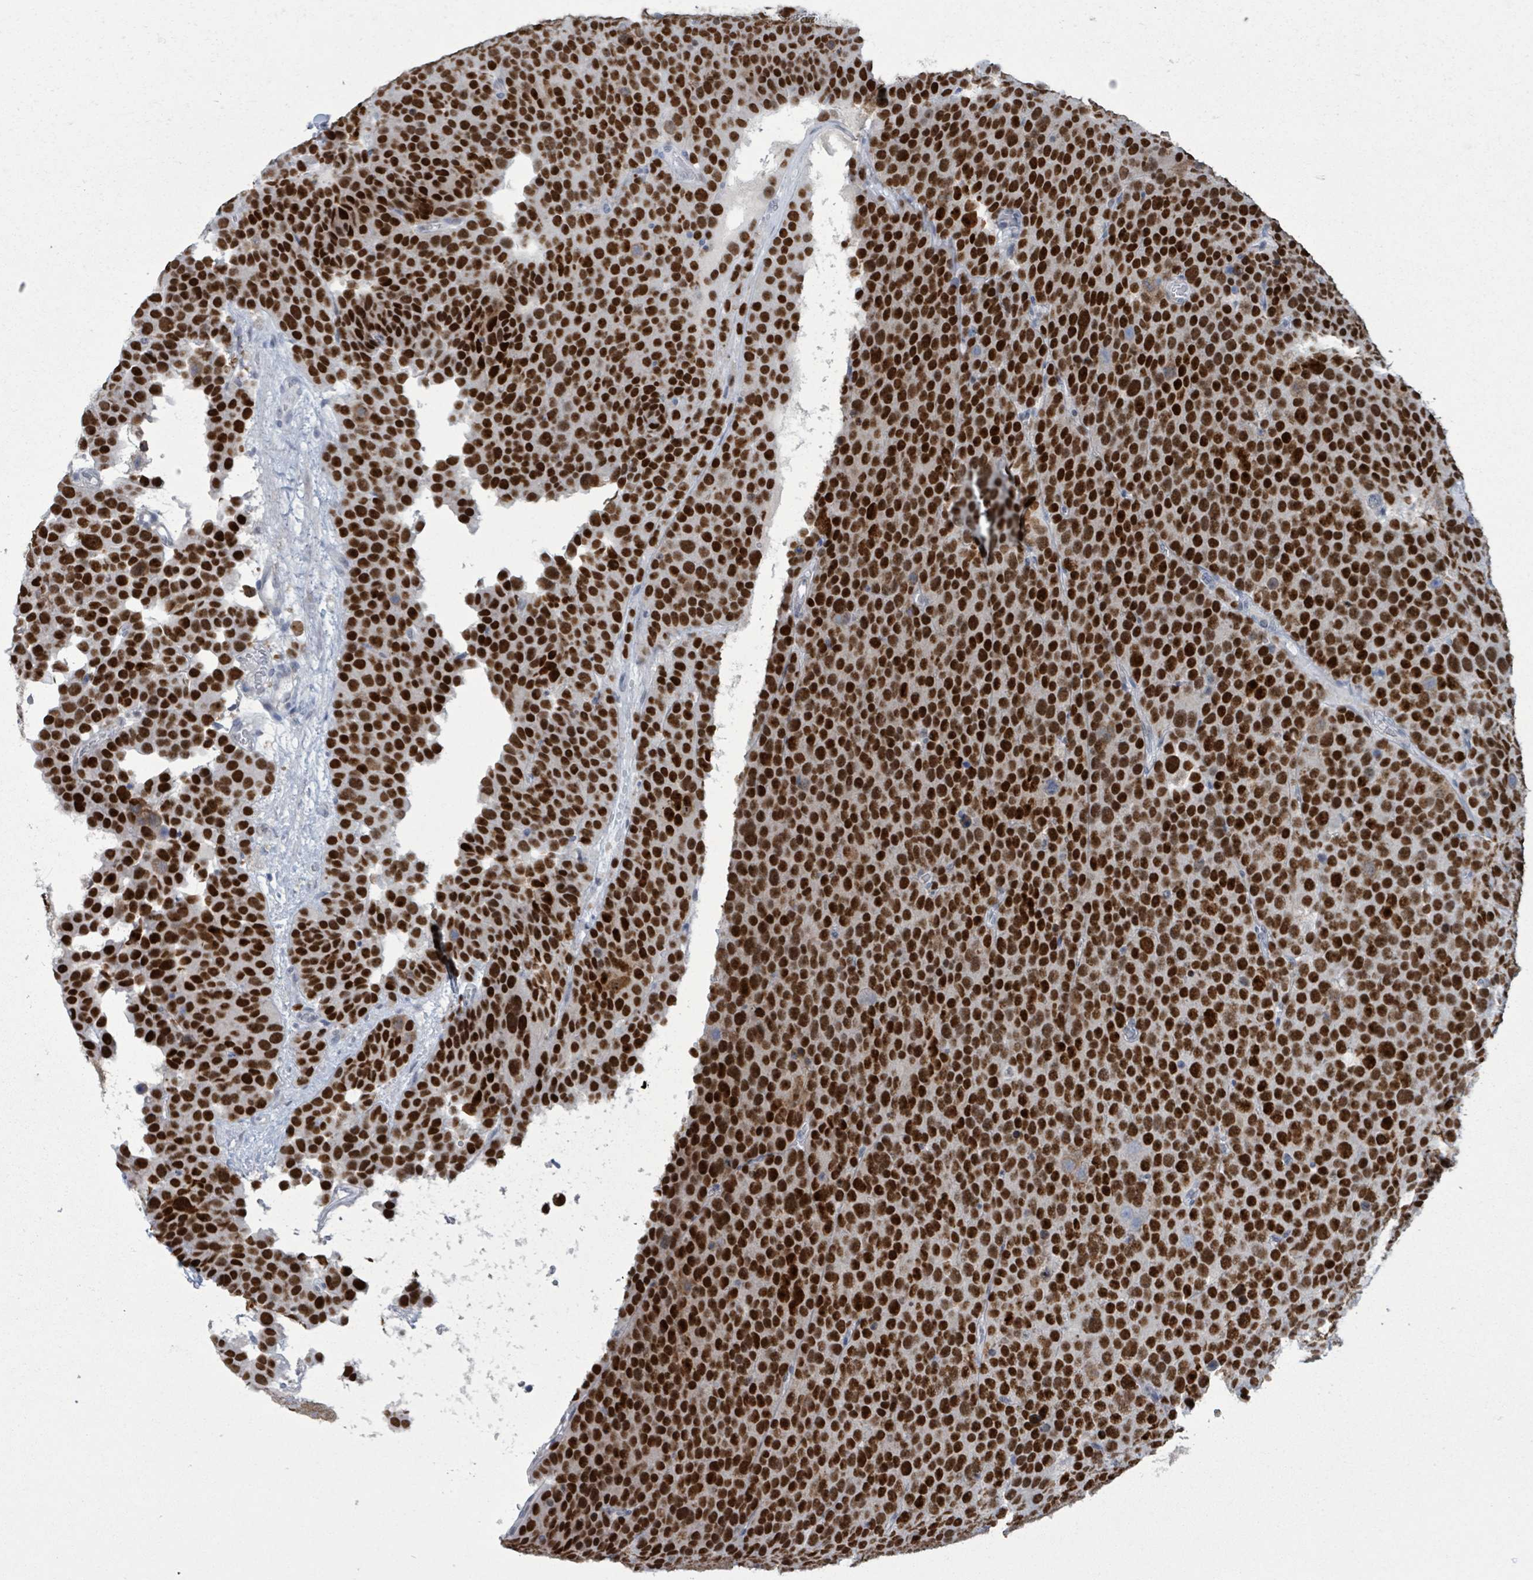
{"staining": {"intensity": "strong", "quantity": ">75%", "location": "nuclear"}, "tissue": "testis cancer", "cell_type": "Tumor cells", "image_type": "cancer", "snomed": [{"axis": "morphology", "description": "Seminoma, NOS"}, {"axis": "topography", "description": "Testis"}], "caption": "Immunohistochemistry (IHC) staining of testis seminoma, which reveals high levels of strong nuclear positivity in about >75% of tumor cells indicating strong nuclear protein positivity. The staining was performed using DAB (3,3'-diaminobenzidine) (brown) for protein detection and nuclei were counterstained in hematoxylin (blue).", "gene": "CT45A5", "patient": {"sex": "male", "age": 71}}